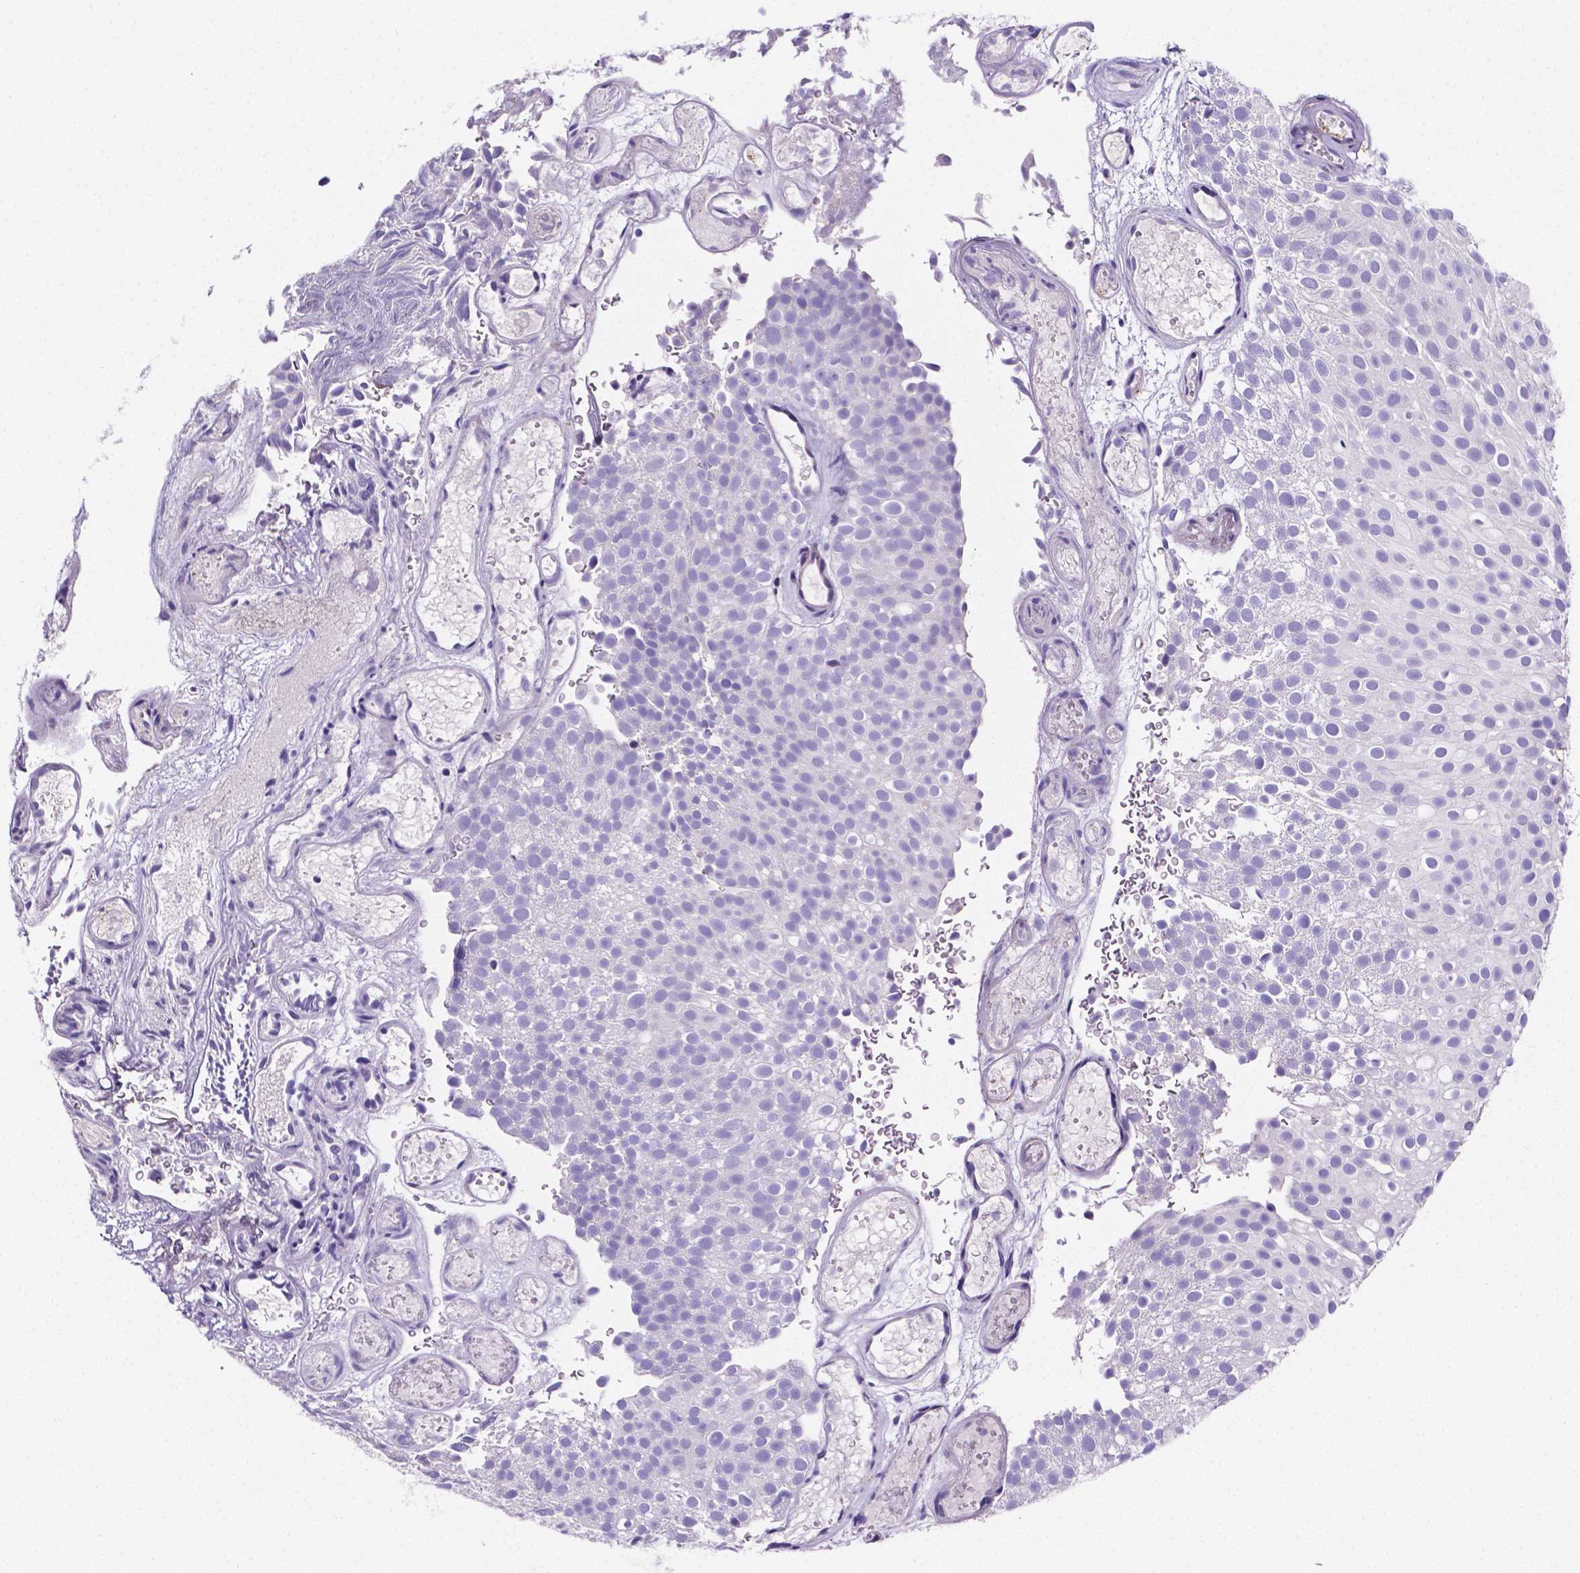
{"staining": {"intensity": "negative", "quantity": "none", "location": "none"}, "tissue": "urothelial cancer", "cell_type": "Tumor cells", "image_type": "cancer", "snomed": [{"axis": "morphology", "description": "Urothelial carcinoma, Low grade"}, {"axis": "topography", "description": "Urinary bladder"}], "caption": "An IHC image of low-grade urothelial carcinoma is shown. There is no staining in tumor cells of low-grade urothelial carcinoma.", "gene": "NRGN", "patient": {"sex": "male", "age": 78}}